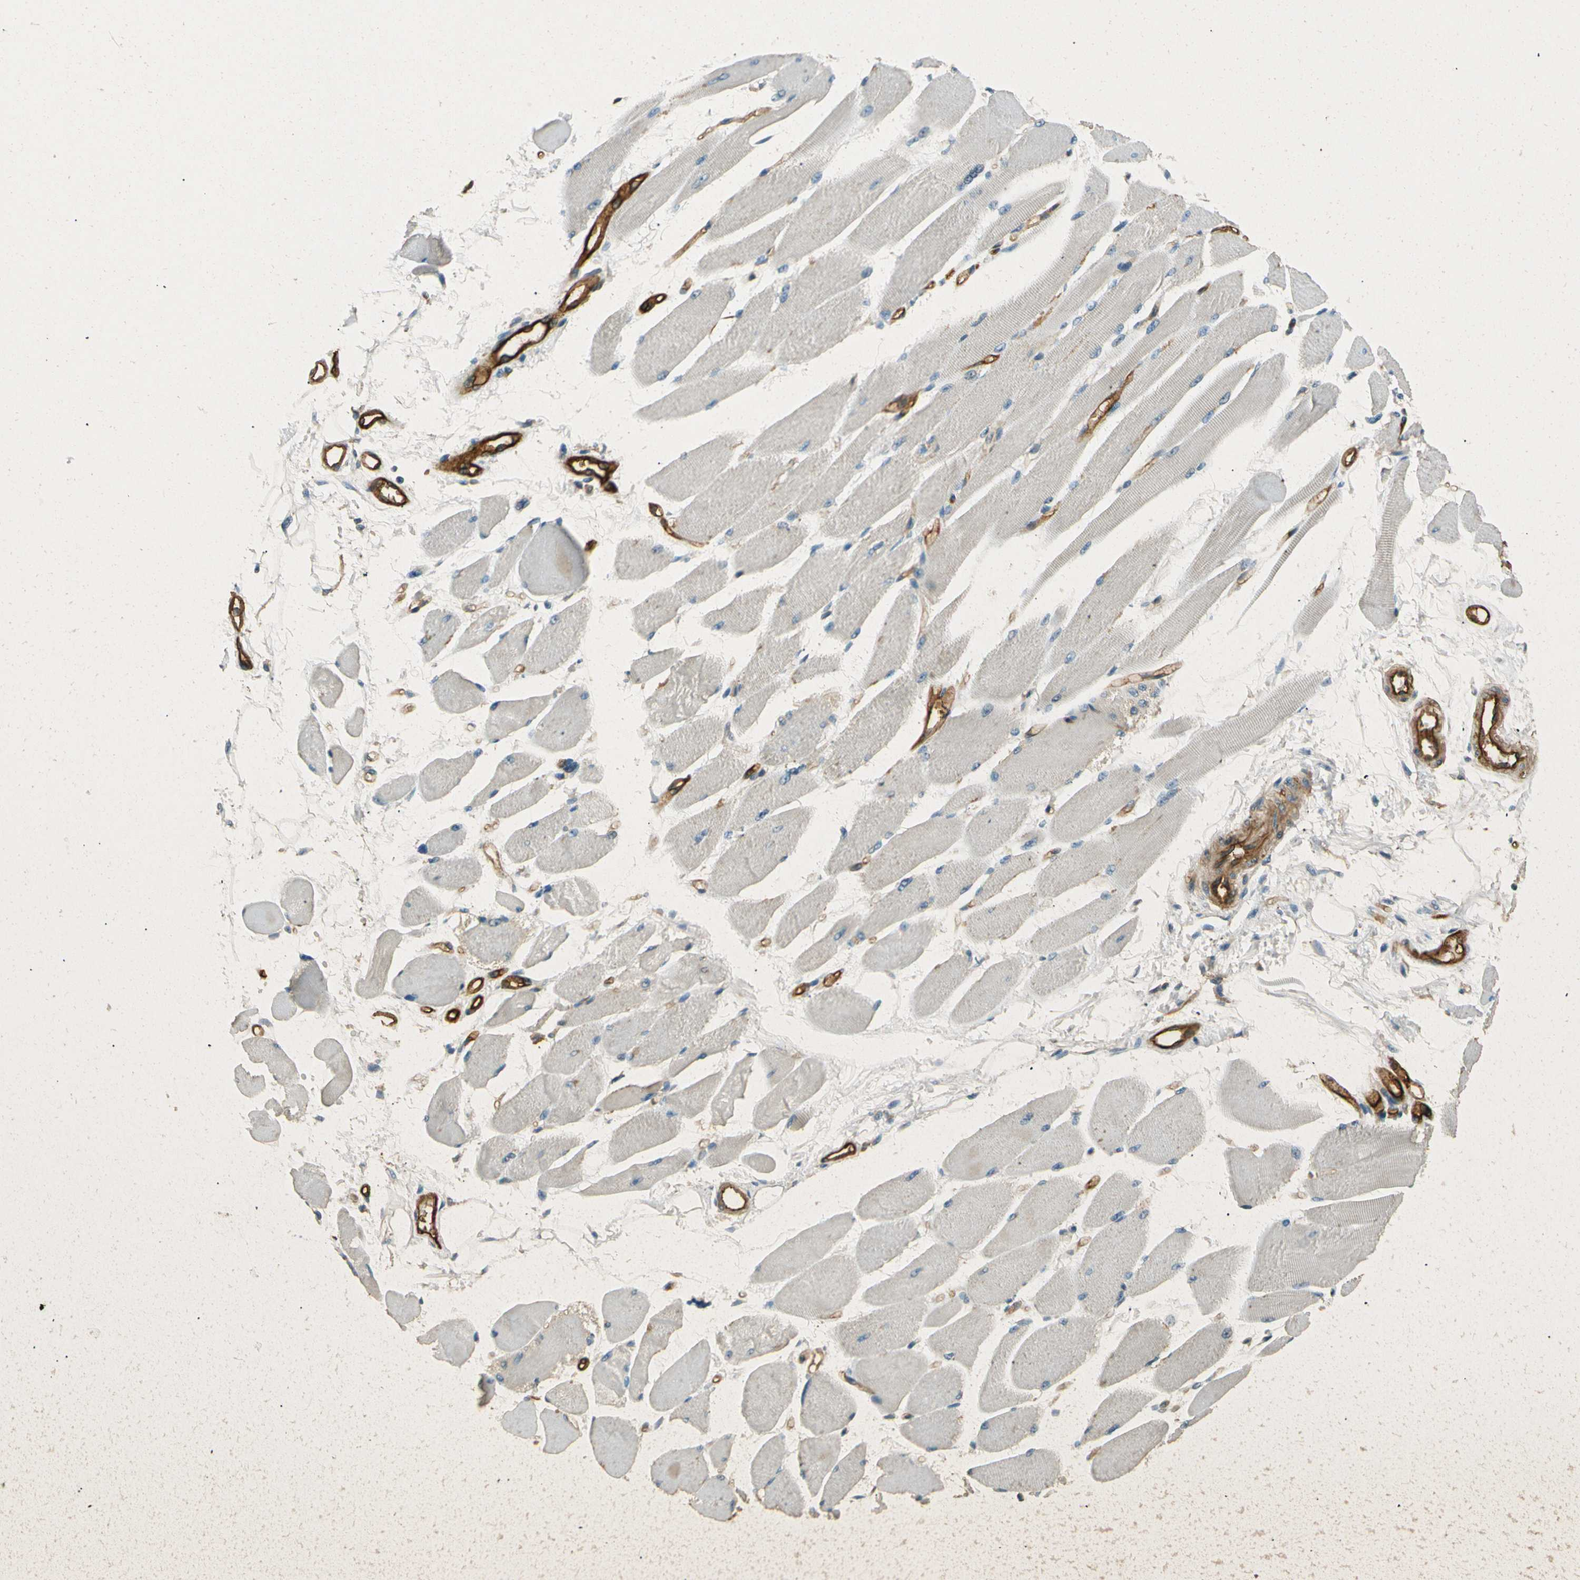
{"staining": {"intensity": "negative", "quantity": "none", "location": "none"}, "tissue": "skeletal muscle", "cell_type": "Myocytes", "image_type": "normal", "snomed": [{"axis": "morphology", "description": "Normal tissue, NOS"}, {"axis": "topography", "description": "Skeletal muscle"}, {"axis": "topography", "description": "Peripheral nerve tissue"}], "caption": "IHC image of benign human skeletal muscle stained for a protein (brown), which exhibits no expression in myocytes.", "gene": "ENTPD1", "patient": {"sex": "female", "age": 84}}